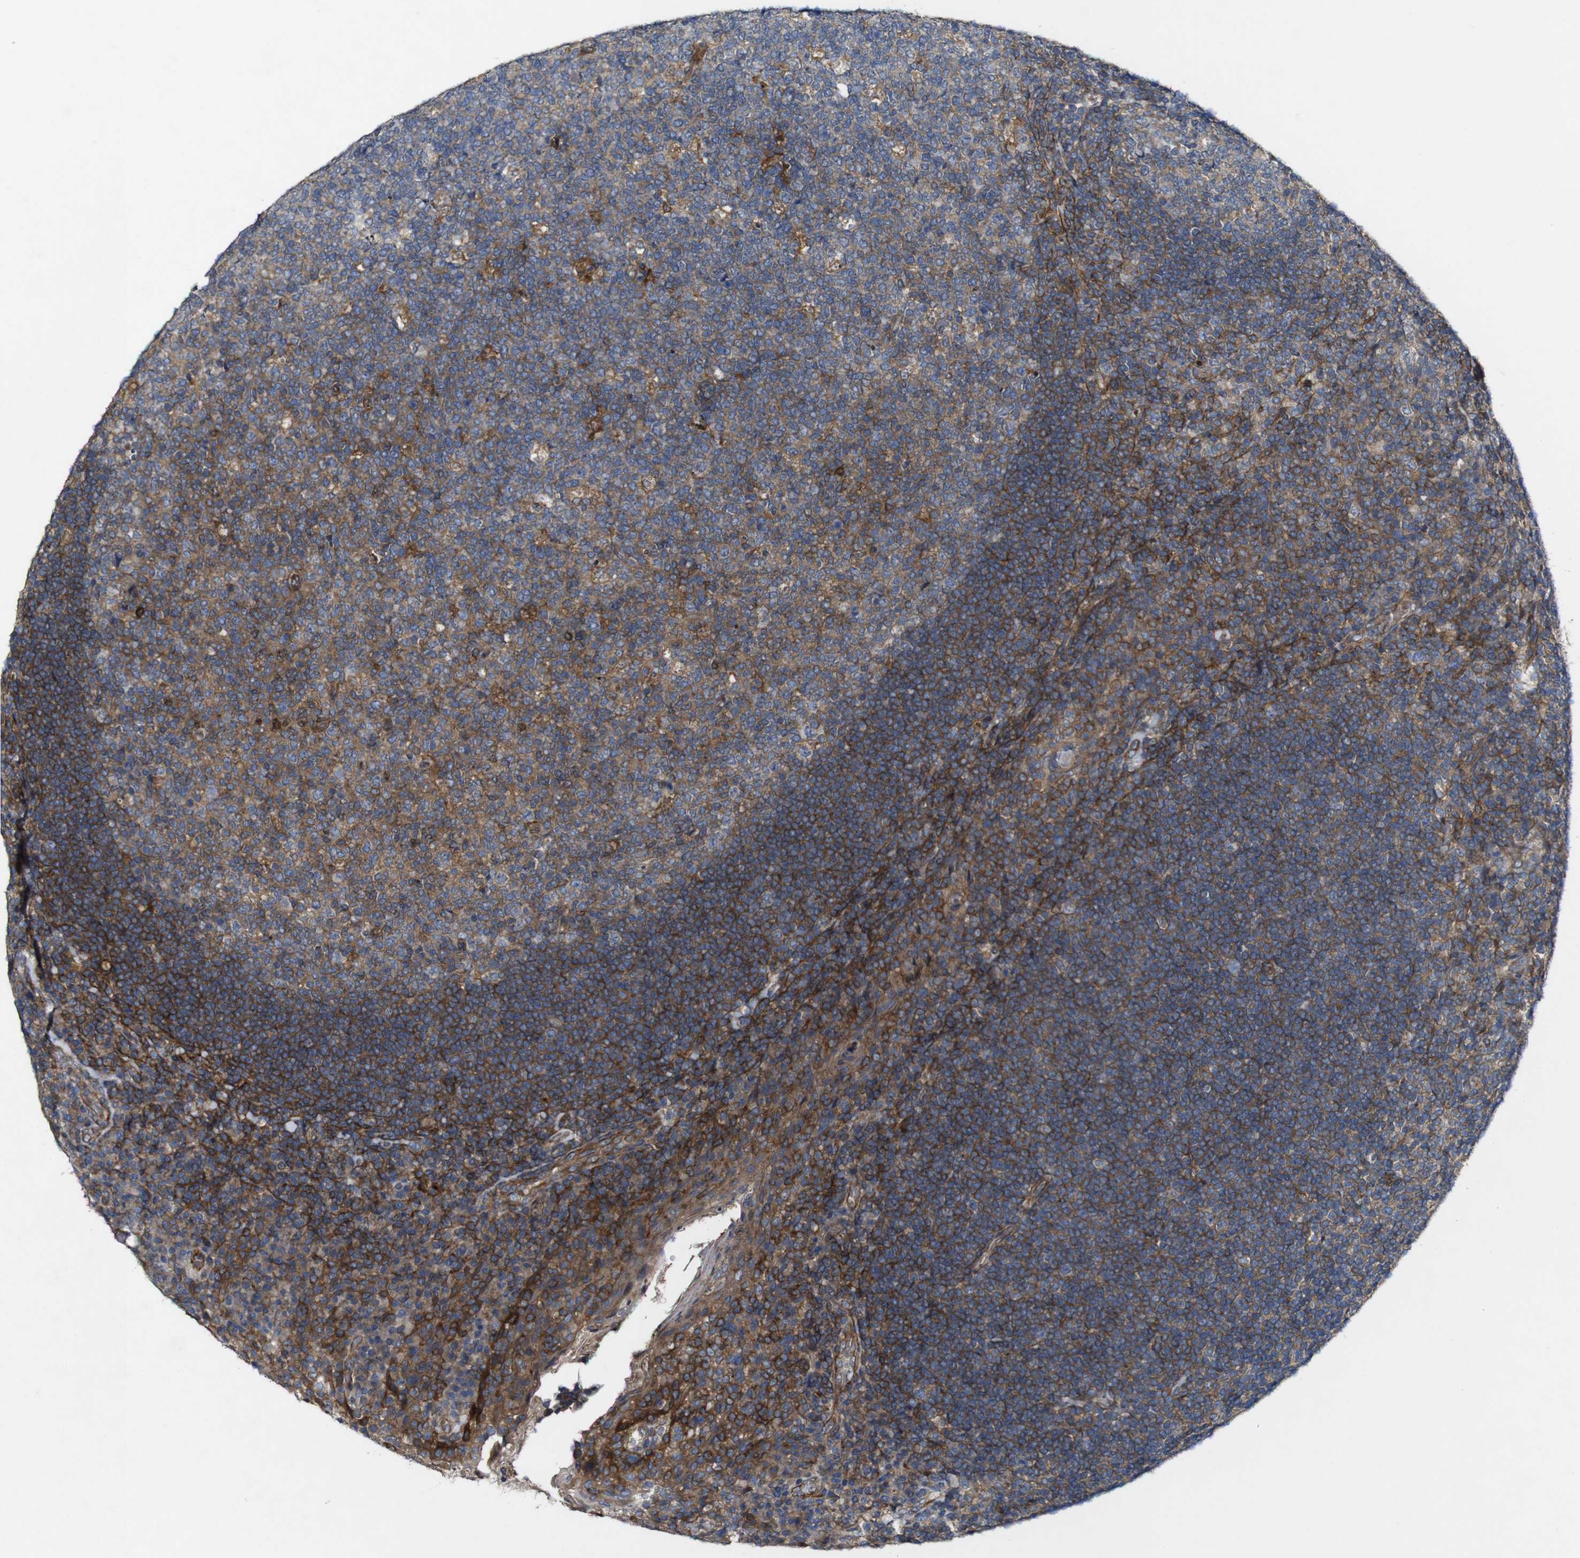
{"staining": {"intensity": "moderate", "quantity": ">75%", "location": "cytoplasmic/membranous"}, "tissue": "tonsil", "cell_type": "Germinal center cells", "image_type": "normal", "snomed": [{"axis": "morphology", "description": "Normal tissue, NOS"}, {"axis": "topography", "description": "Tonsil"}], "caption": "Benign tonsil displays moderate cytoplasmic/membranous expression in approximately >75% of germinal center cells, visualized by immunohistochemistry. The staining was performed using DAB (3,3'-diaminobenzidine) to visualize the protein expression in brown, while the nuclei were stained in blue with hematoxylin (Magnification: 20x).", "gene": "GSDME", "patient": {"sex": "male", "age": 17}}